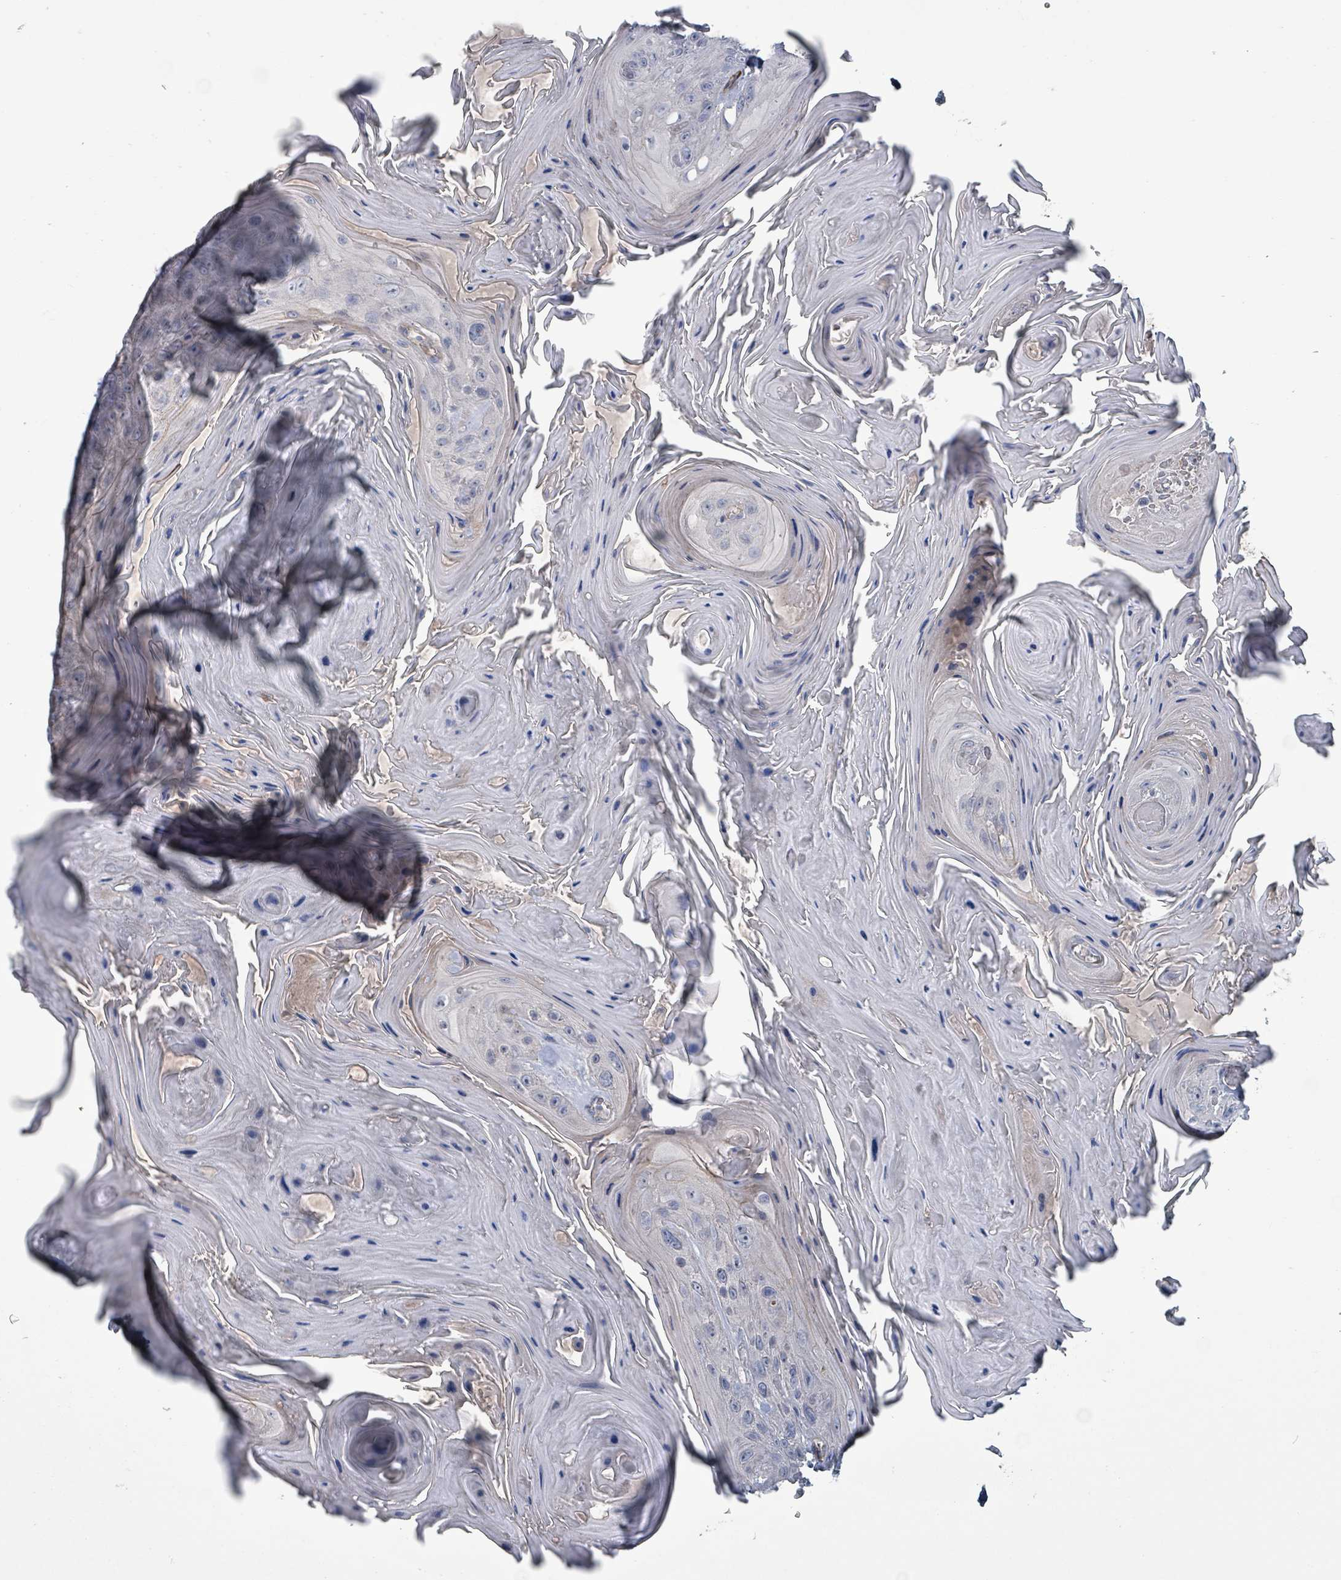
{"staining": {"intensity": "negative", "quantity": "none", "location": "none"}, "tissue": "head and neck cancer", "cell_type": "Tumor cells", "image_type": "cancer", "snomed": [{"axis": "morphology", "description": "Squamous cell carcinoma, NOS"}, {"axis": "topography", "description": "Head-Neck"}], "caption": "High power microscopy image of an immunohistochemistry image of head and neck squamous cell carcinoma, revealing no significant staining in tumor cells. (DAB (3,3'-diaminobenzidine) IHC visualized using brightfield microscopy, high magnification).", "gene": "TAAR5", "patient": {"sex": "female", "age": 59}}